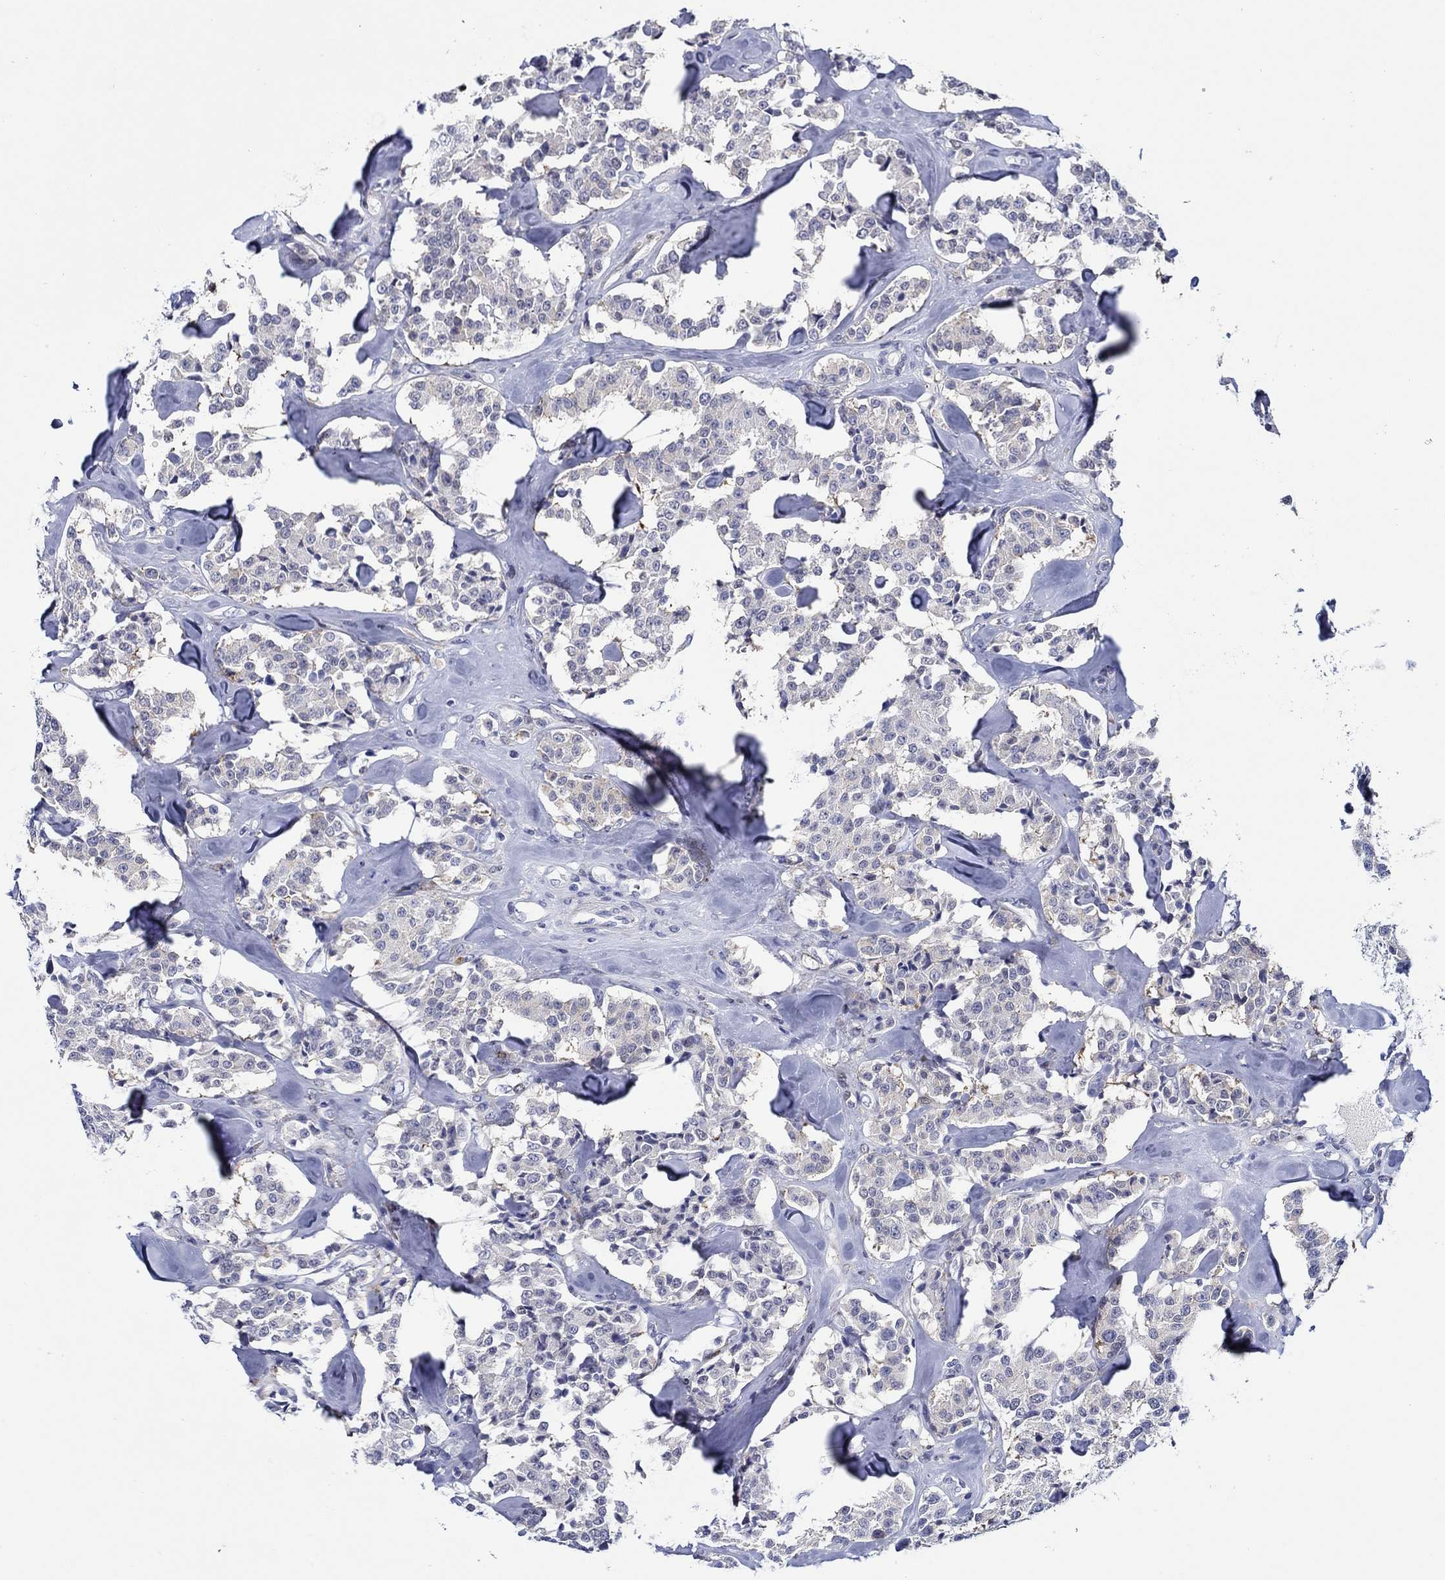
{"staining": {"intensity": "negative", "quantity": "none", "location": "none"}, "tissue": "carcinoid", "cell_type": "Tumor cells", "image_type": "cancer", "snomed": [{"axis": "morphology", "description": "Carcinoid, malignant, NOS"}, {"axis": "topography", "description": "Pancreas"}], "caption": "This photomicrograph is of carcinoid stained with immunohistochemistry (IHC) to label a protein in brown with the nuclei are counter-stained blue. There is no staining in tumor cells.", "gene": "MC2R", "patient": {"sex": "male", "age": 41}}